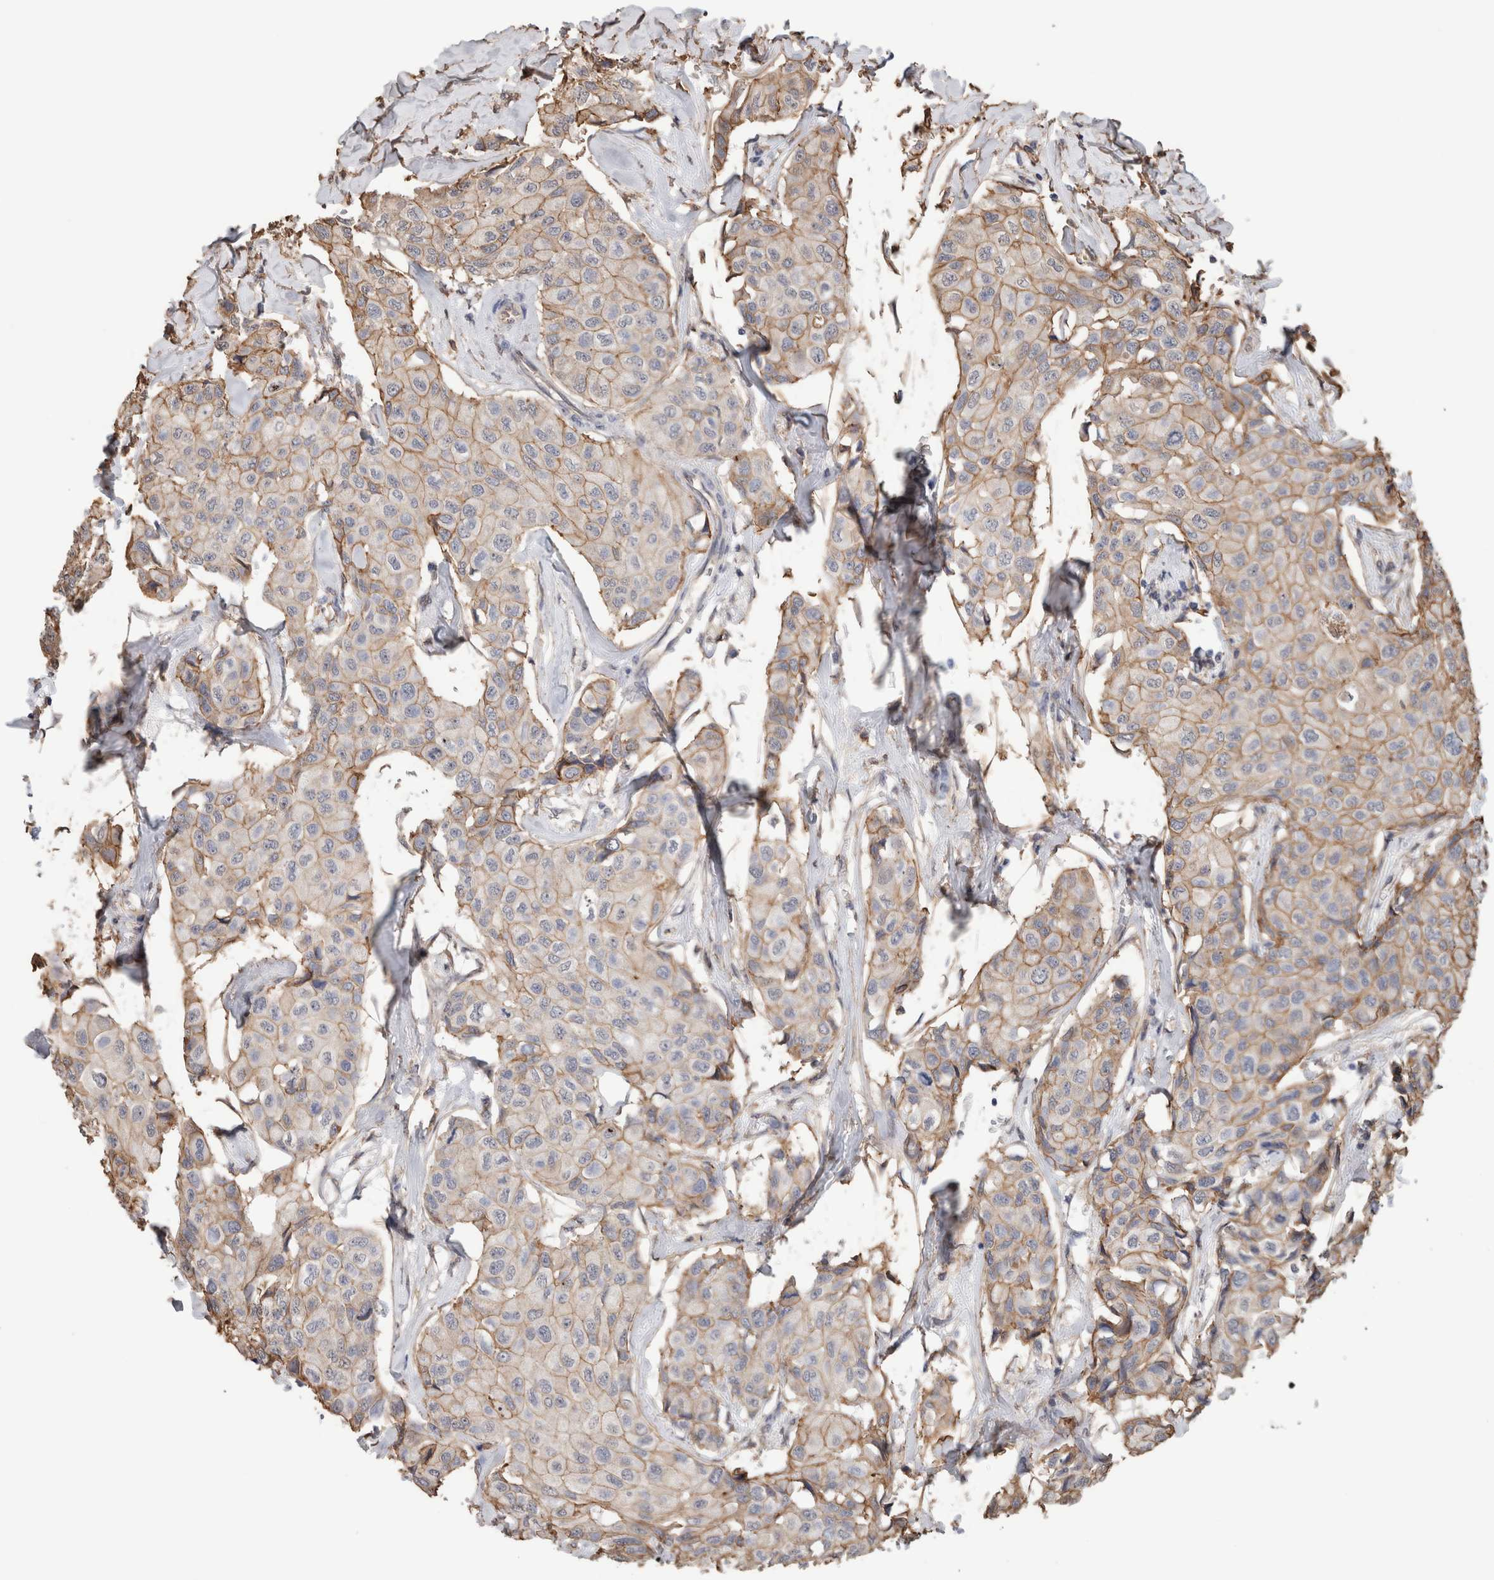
{"staining": {"intensity": "weak", "quantity": ">75%", "location": "cytoplasmic/membranous"}, "tissue": "breast cancer", "cell_type": "Tumor cells", "image_type": "cancer", "snomed": [{"axis": "morphology", "description": "Duct carcinoma"}, {"axis": "topography", "description": "Breast"}], "caption": "The histopathology image shows a brown stain indicating the presence of a protein in the cytoplasmic/membranous of tumor cells in breast intraductal carcinoma. (brown staining indicates protein expression, while blue staining denotes nuclei).", "gene": "S100A10", "patient": {"sex": "female", "age": 80}}